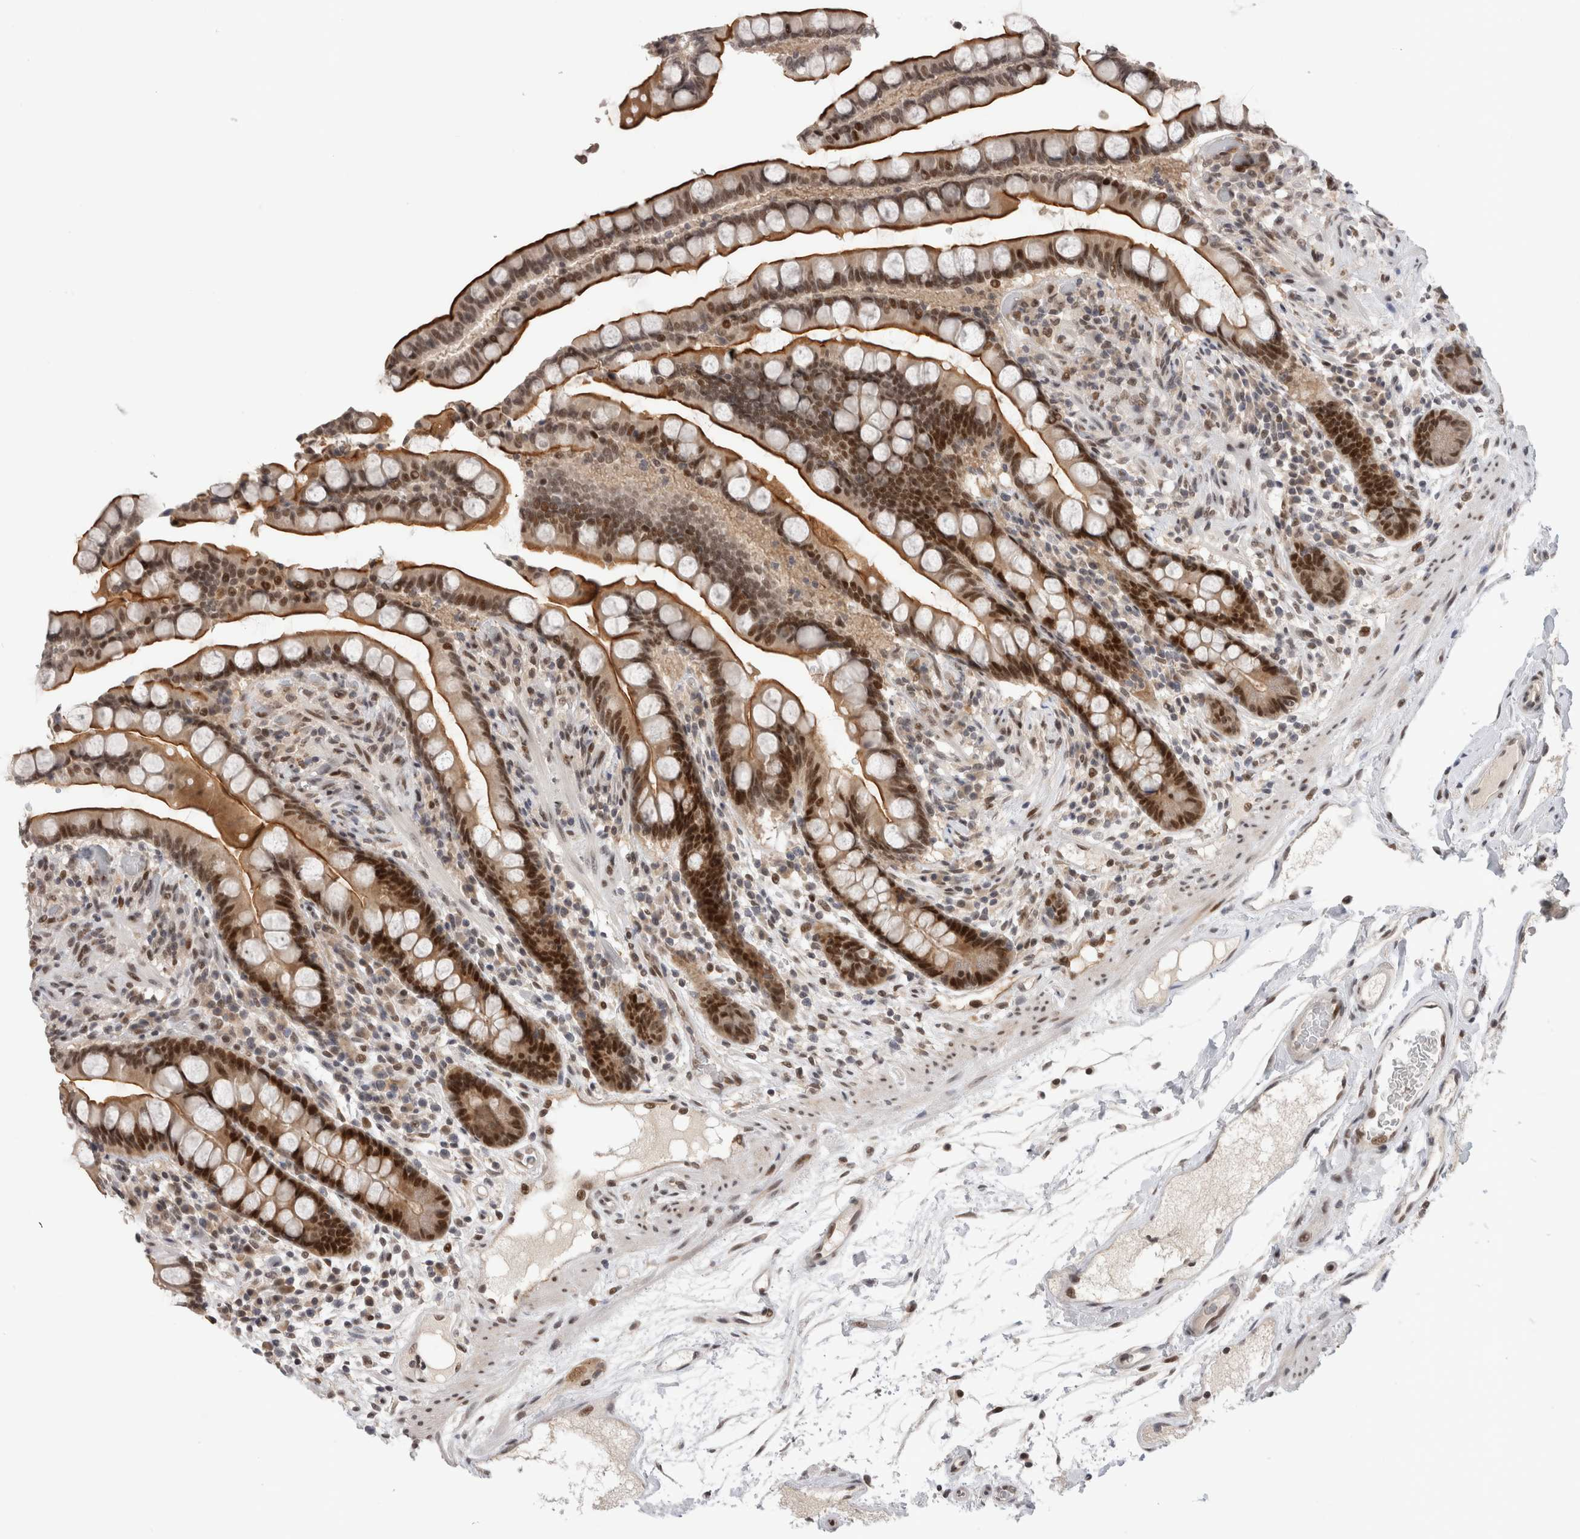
{"staining": {"intensity": "moderate", "quantity": ">75%", "location": "nuclear"}, "tissue": "colon", "cell_type": "Endothelial cells", "image_type": "normal", "snomed": [{"axis": "morphology", "description": "Normal tissue, NOS"}, {"axis": "topography", "description": "Colon"}], "caption": "There is medium levels of moderate nuclear expression in endothelial cells of benign colon, as demonstrated by immunohistochemical staining (brown color).", "gene": "ZNF521", "patient": {"sex": "male", "age": 73}}